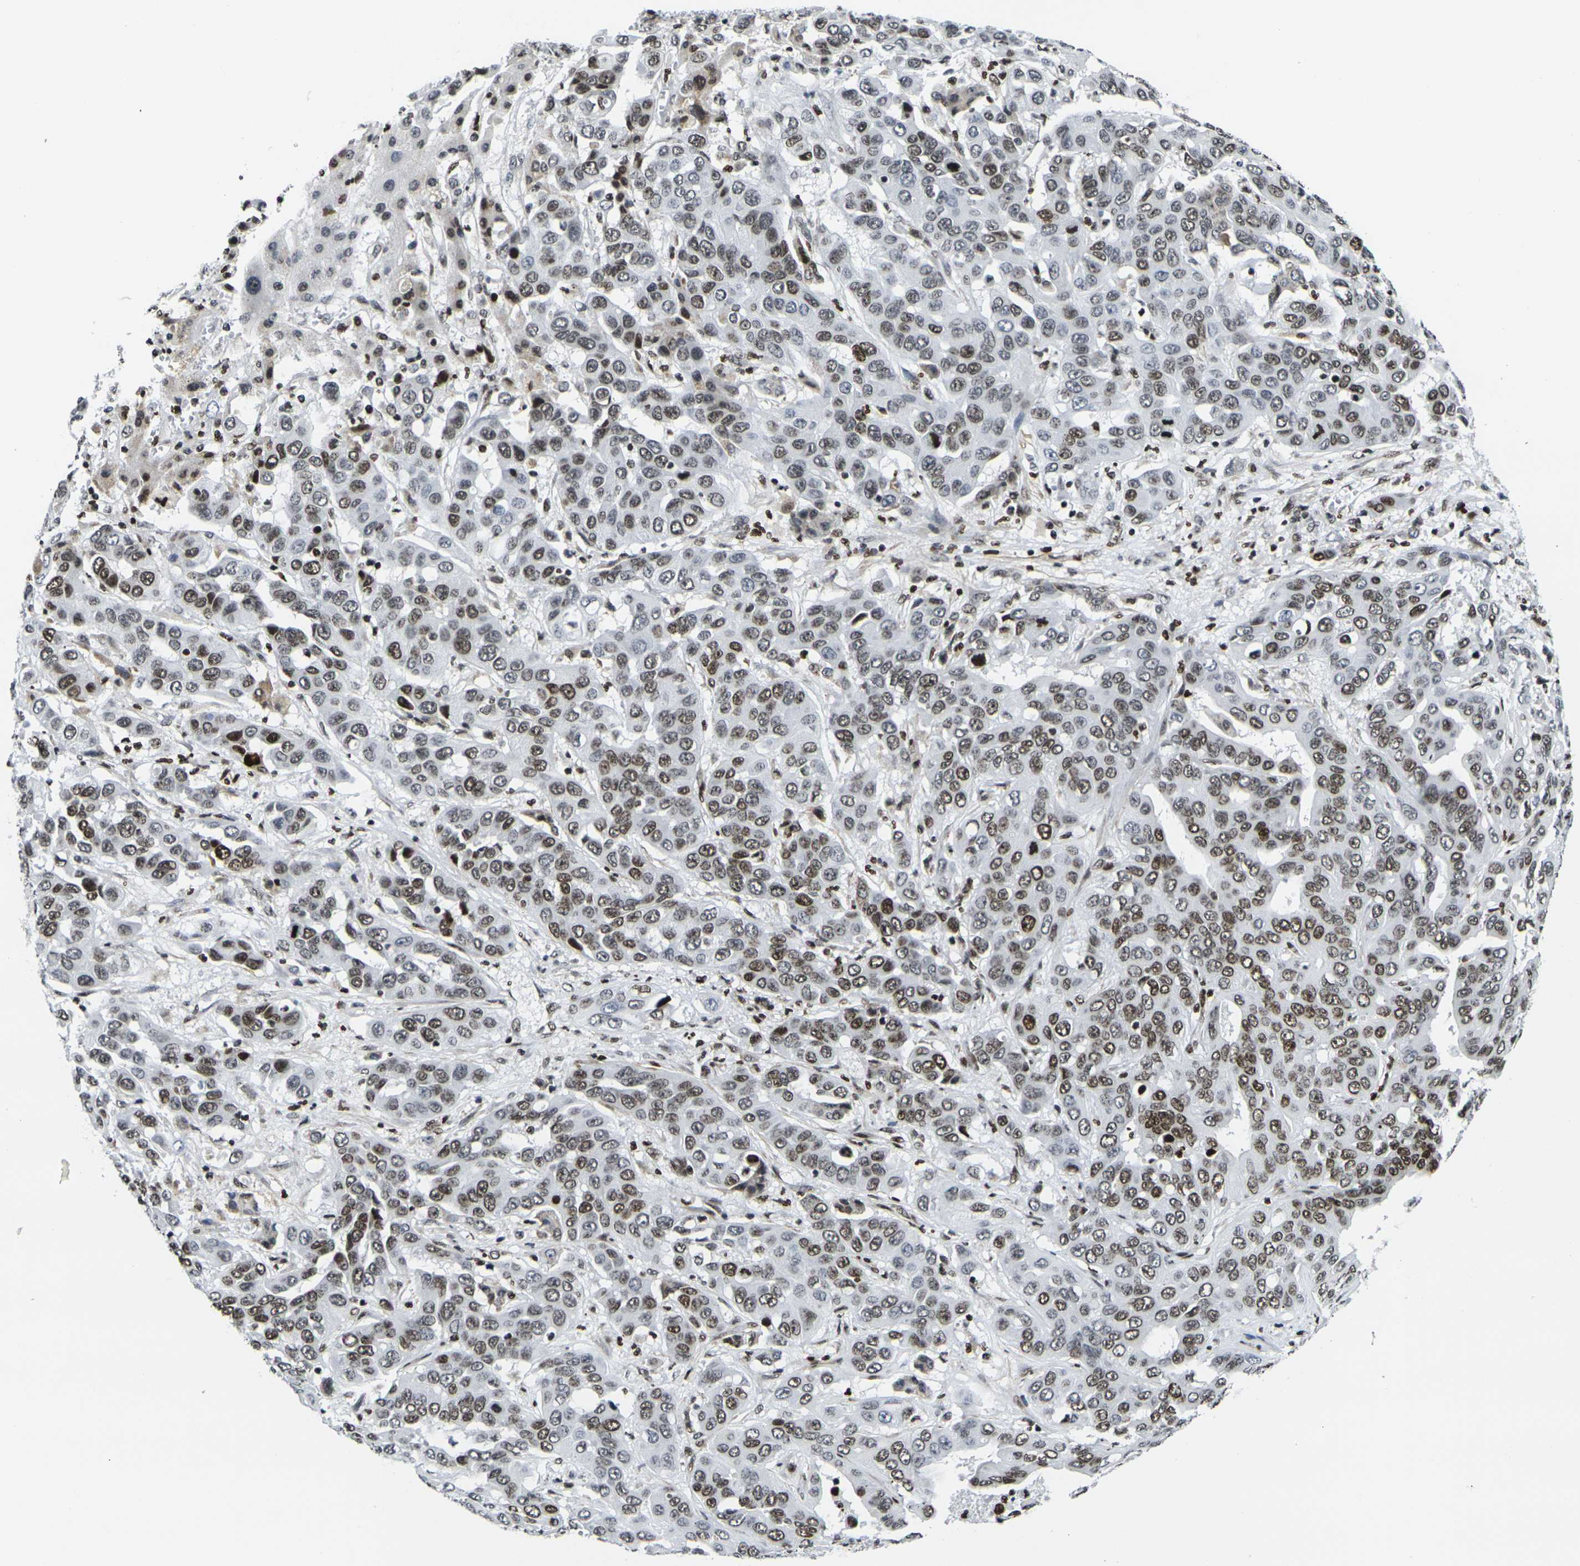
{"staining": {"intensity": "moderate", "quantity": "25%-75%", "location": "nuclear"}, "tissue": "liver cancer", "cell_type": "Tumor cells", "image_type": "cancer", "snomed": [{"axis": "morphology", "description": "Cholangiocarcinoma"}, {"axis": "topography", "description": "Liver"}], "caption": "Protein expression analysis of human liver cancer reveals moderate nuclear expression in approximately 25%-75% of tumor cells.", "gene": "H1-10", "patient": {"sex": "female", "age": 52}}